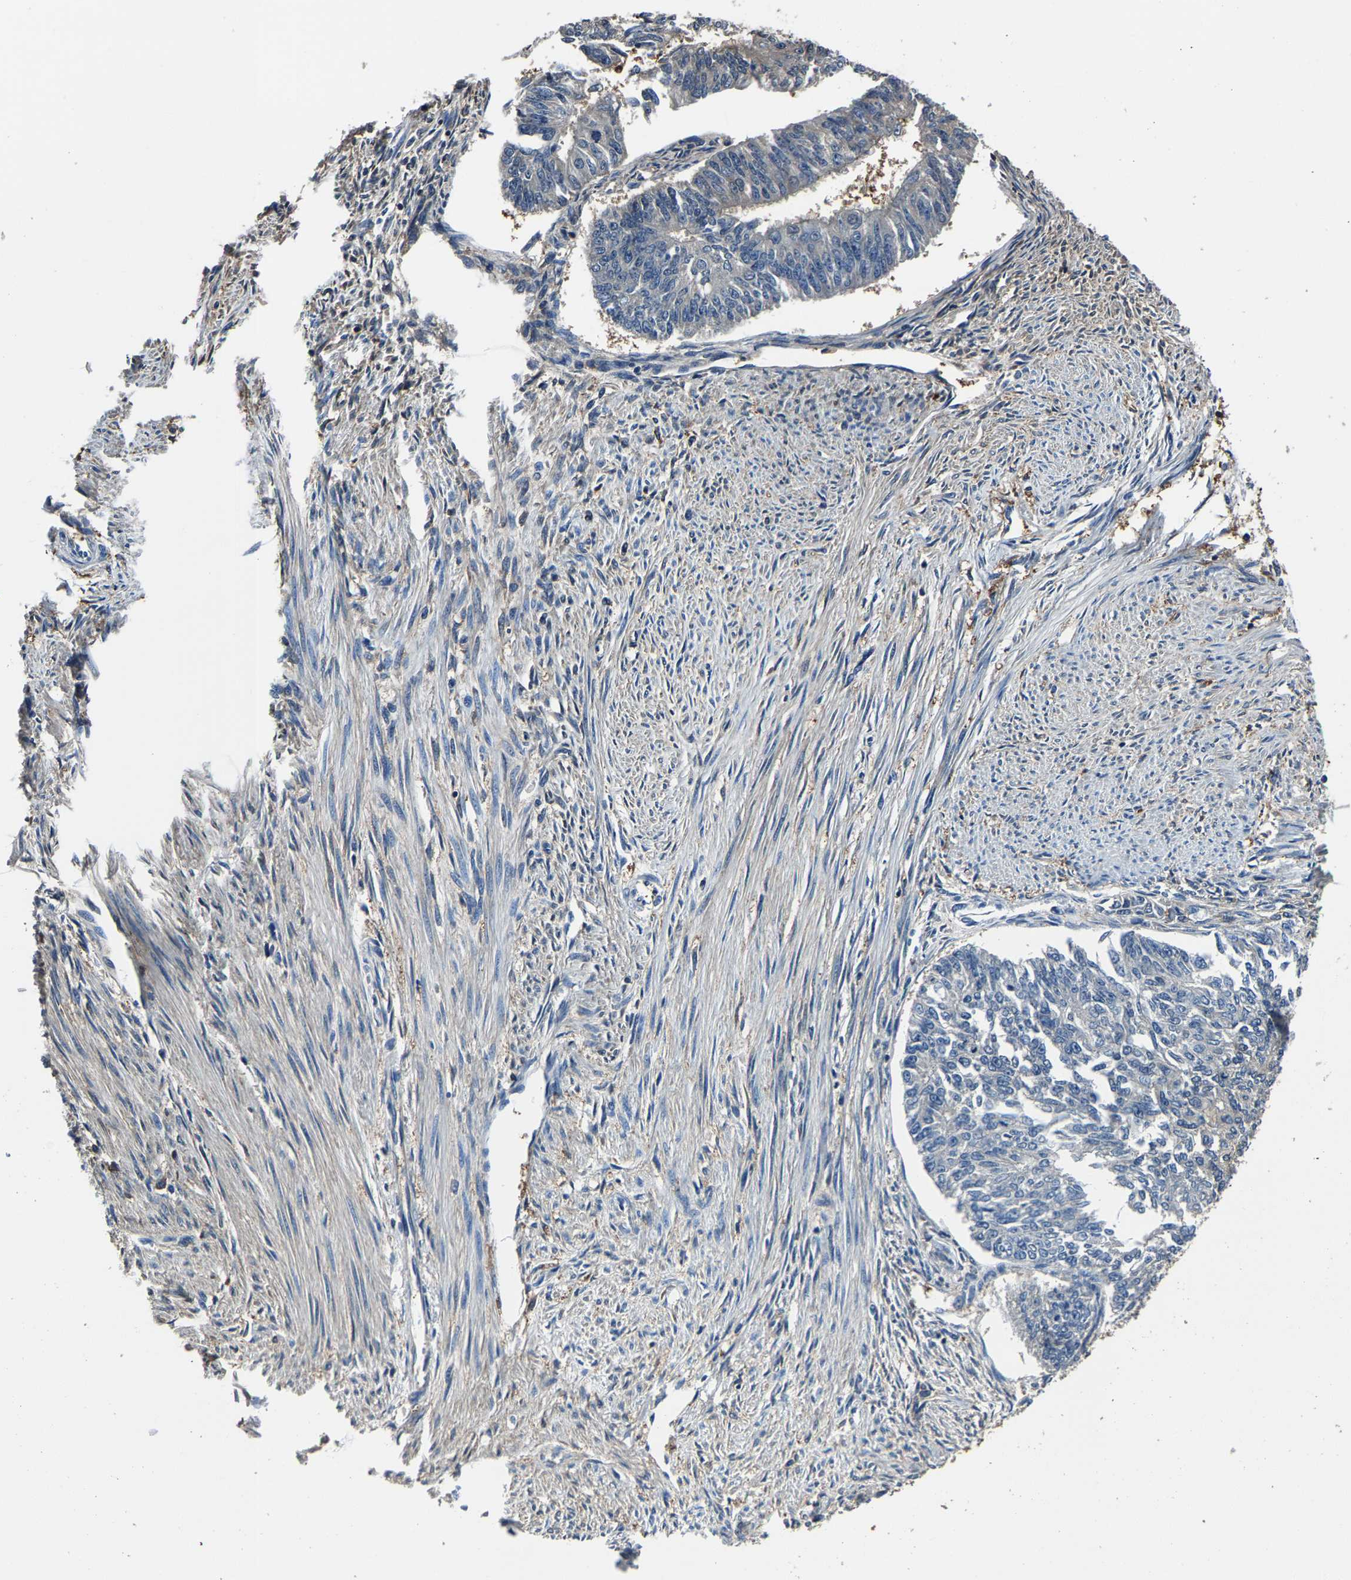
{"staining": {"intensity": "negative", "quantity": "none", "location": "none"}, "tissue": "endometrial cancer", "cell_type": "Tumor cells", "image_type": "cancer", "snomed": [{"axis": "morphology", "description": "Adenocarcinoma, NOS"}, {"axis": "topography", "description": "Endometrium"}], "caption": "This is an immunohistochemistry (IHC) micrograph of human adenocarcinoma (endometrial). There is no positivity in tumor cells.", "gene": "ALDOB", "patient": {"sex": "female", "age": 32}}